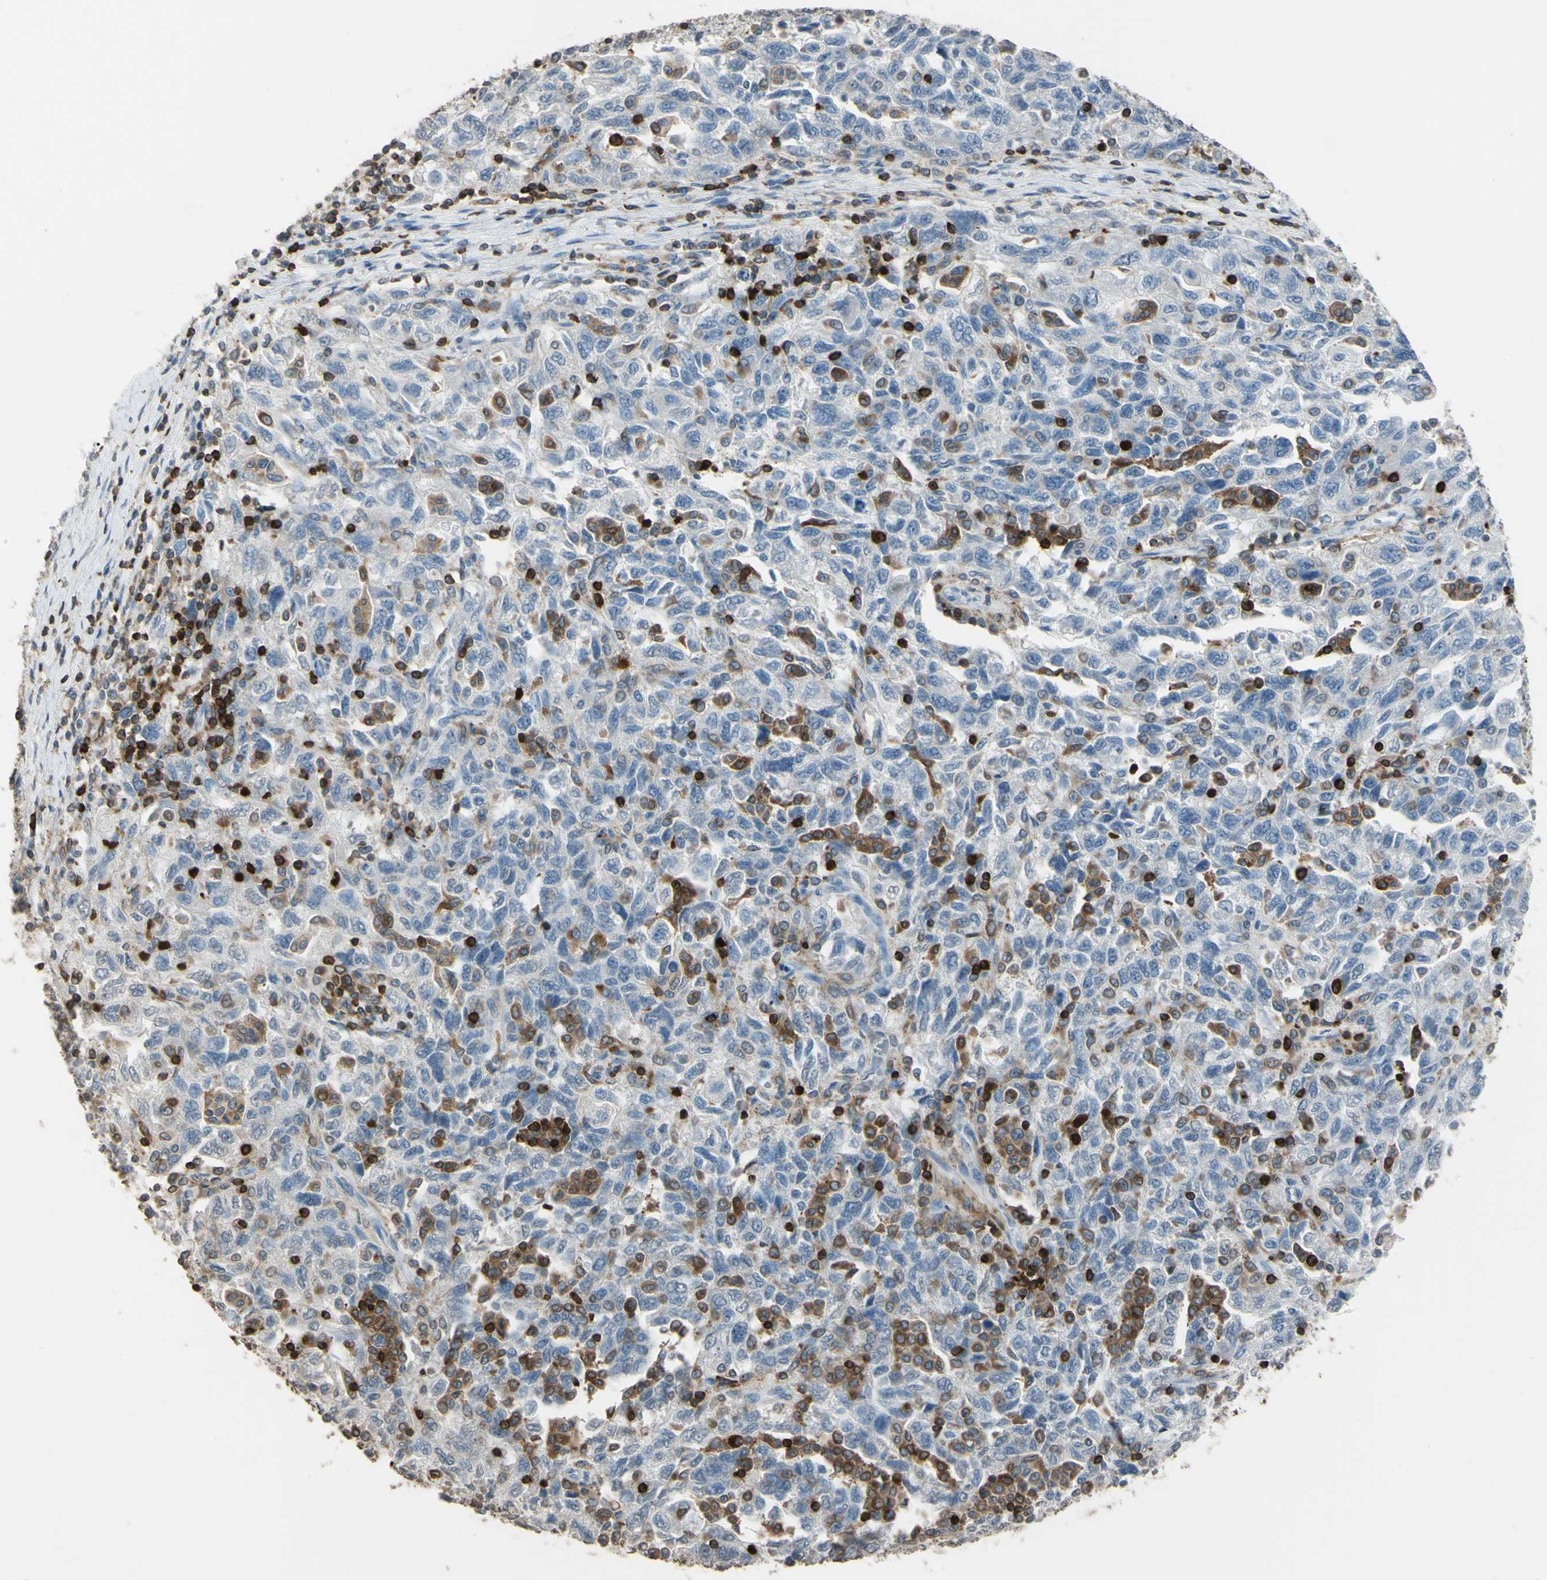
{"staining": {"intensity": "strong", "quantity": "<25%", "location": "cytoplasmic/membranous"}, "tissue": "ovarian cancer", "cell_type": "Tumor cells", "image_type": "cancer", "snomed": [{"axis": "morphology", "description": "Carcinoma, NOS"}, {"axis": "morphology", "description": "Cystadenocarcinoma, serous, NOS"}, {"axis": "topography", "description": "Ovary"}], "caption": "Ovarian cancer (serous cystadenocarcinoma) was stained to show a protein in brown. There is medium levels of strong cytoplasmic/membranous positivity in about <25% of tumor cells.", "gene": "PSTPIP1", "patient": {"sex": "female", "age": 69}}